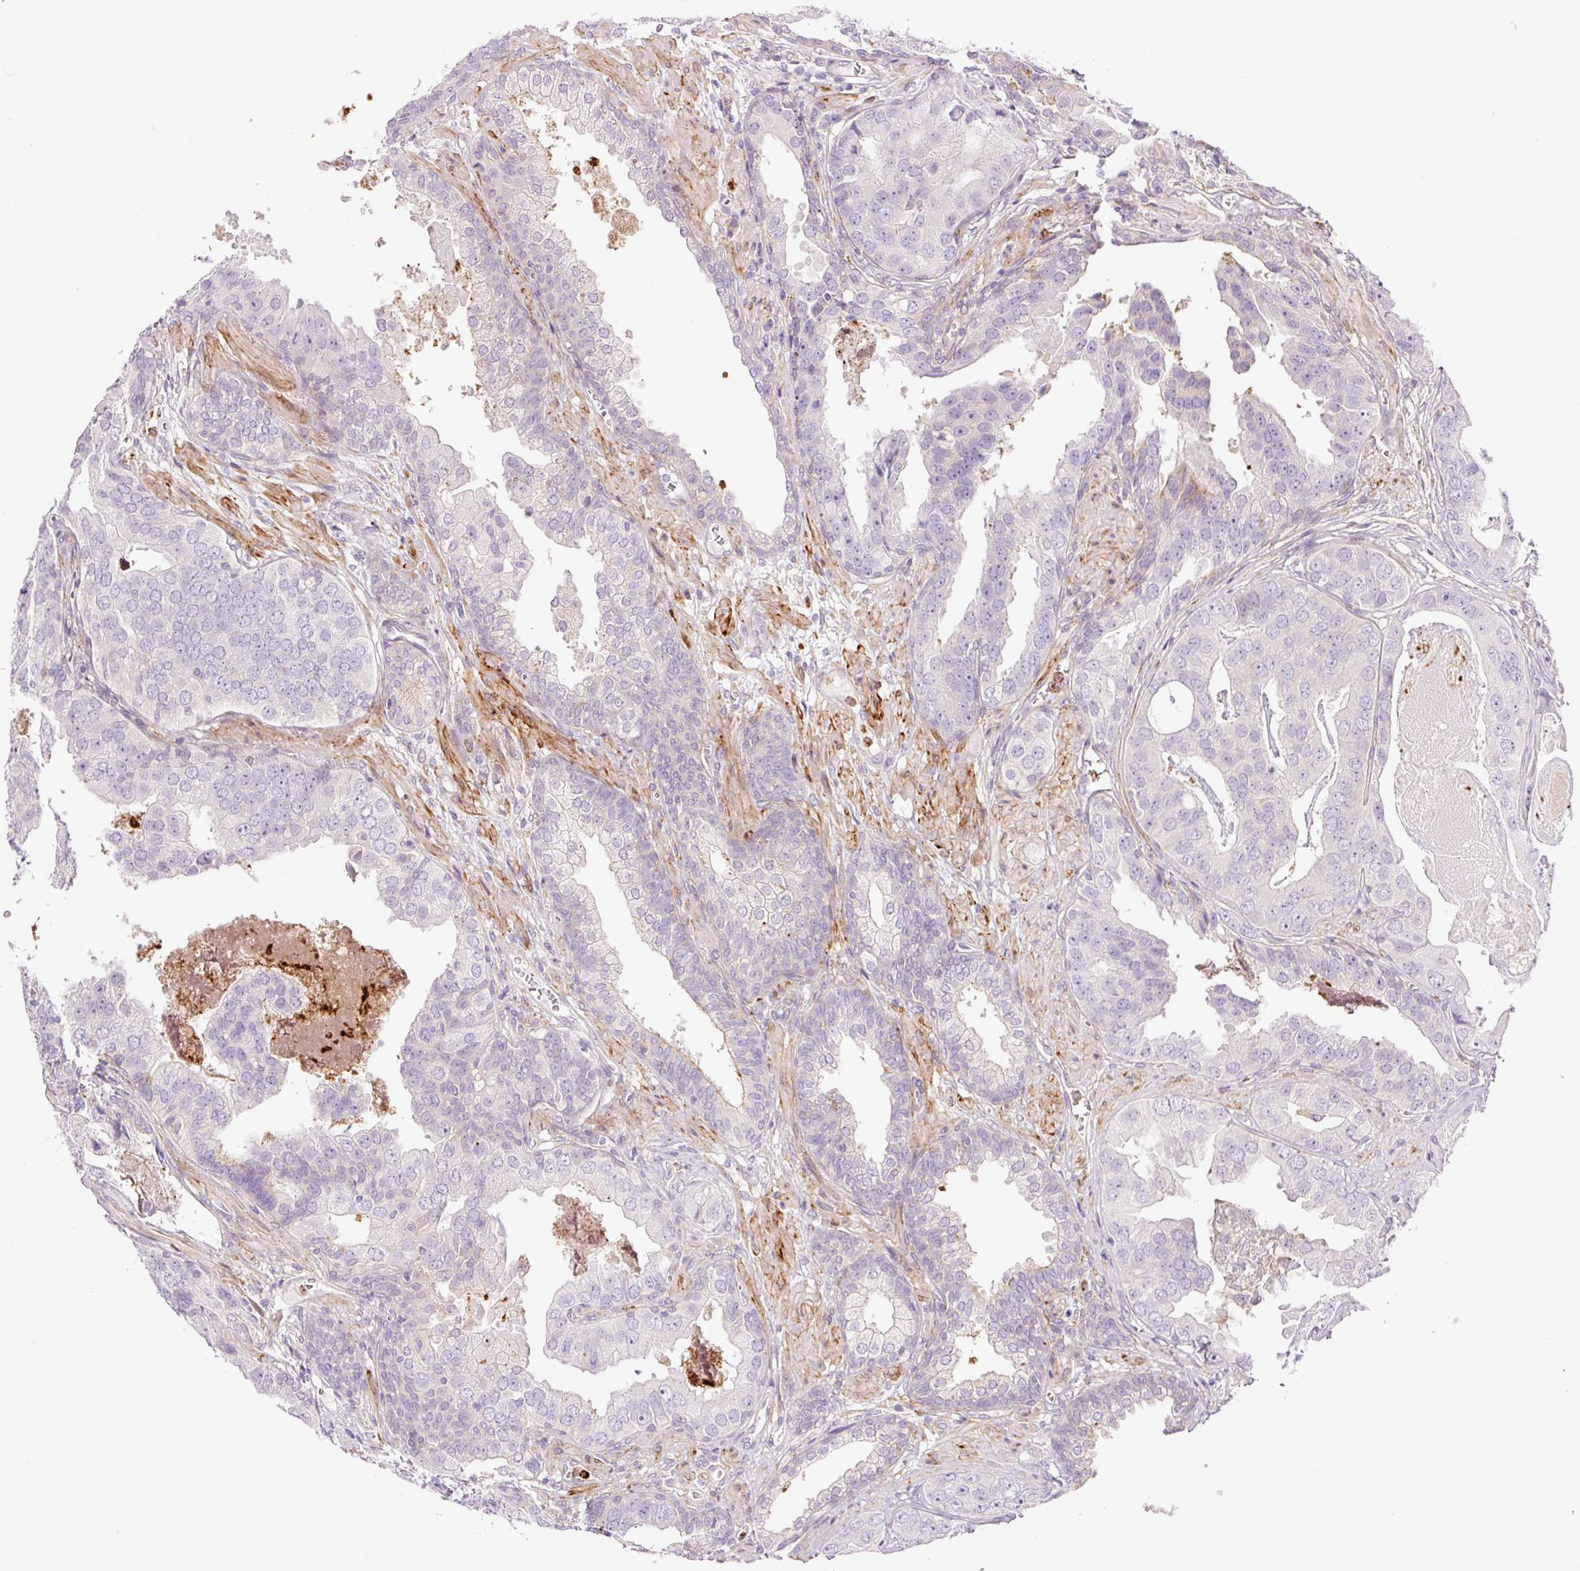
{"staining": {"intensity": "negative", "quantity": "none", "location": "none"}, "tissue": "prostate cancer", "cell_type": "Tumor cells", "image_type": "cancer", "snomed": [{"axis": "morphology", "description": "Adenocarcinoma, High grade"}, {"axis": "topography", "description": "Prostate"}], "caption": "A micrograph of human prostate high-grade adenocarcinoma is negative for staining in tumor cells.", "gene": "SH2D6", "patient": {"sex": "male", "age": 71}}